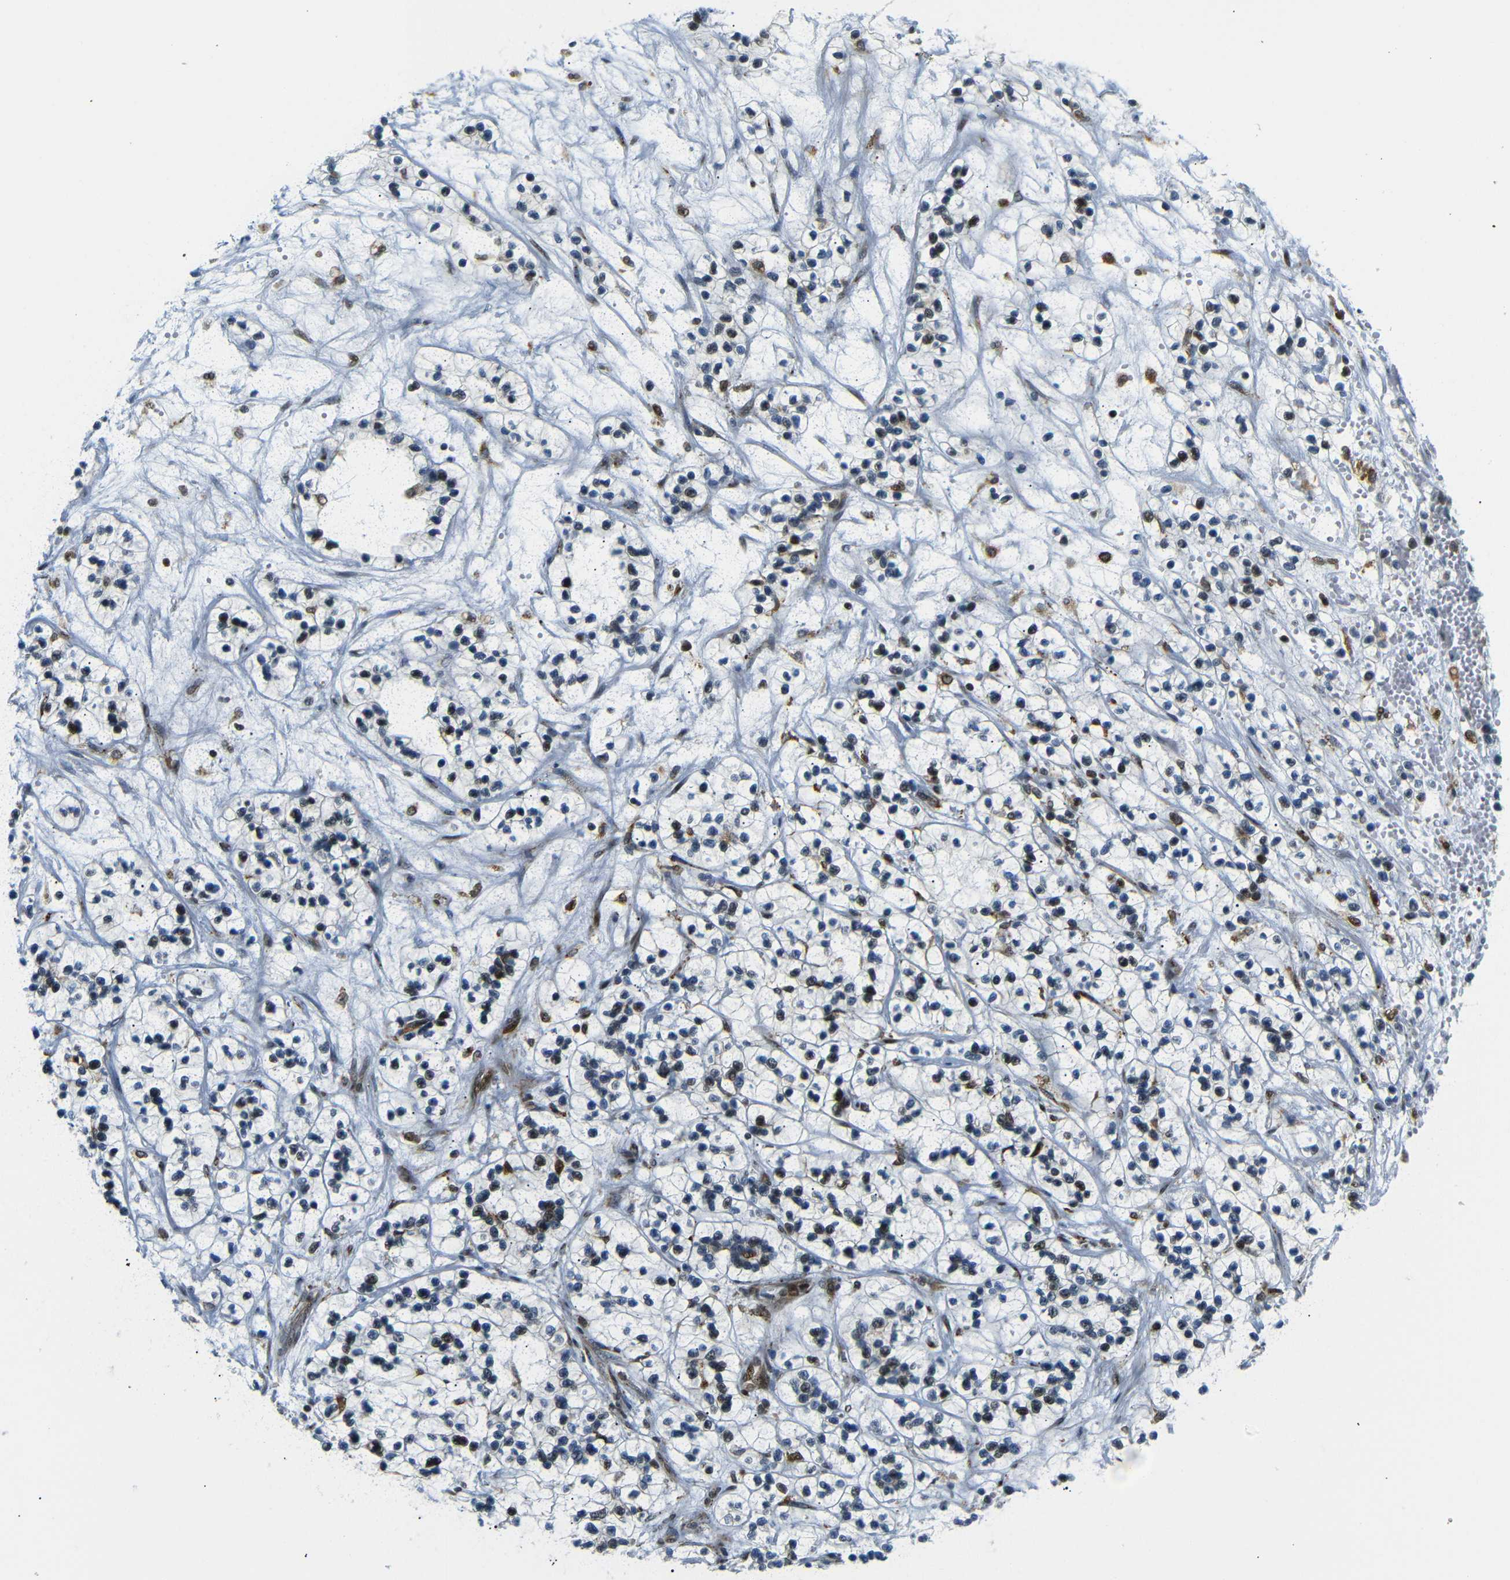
{"staining": {"intensity": "strong", "quantity": "<25%", "location": "nuclear"}, "tissue": "renal cancer", "cell_type": "Tumor cells", "image_type": "cancer", "snomed": [{"axis": "morphology", "description": "Adenocarcinoma, NOS"}, {"axis": "topography", "description": "Kidney"}], "caption": "A histopathology image of renal cancer stained for a protein displays strong nuclear brown staining in tumor cells.", "gene": "SPCS2", "patient": {"sex": "female", "age": 57}}